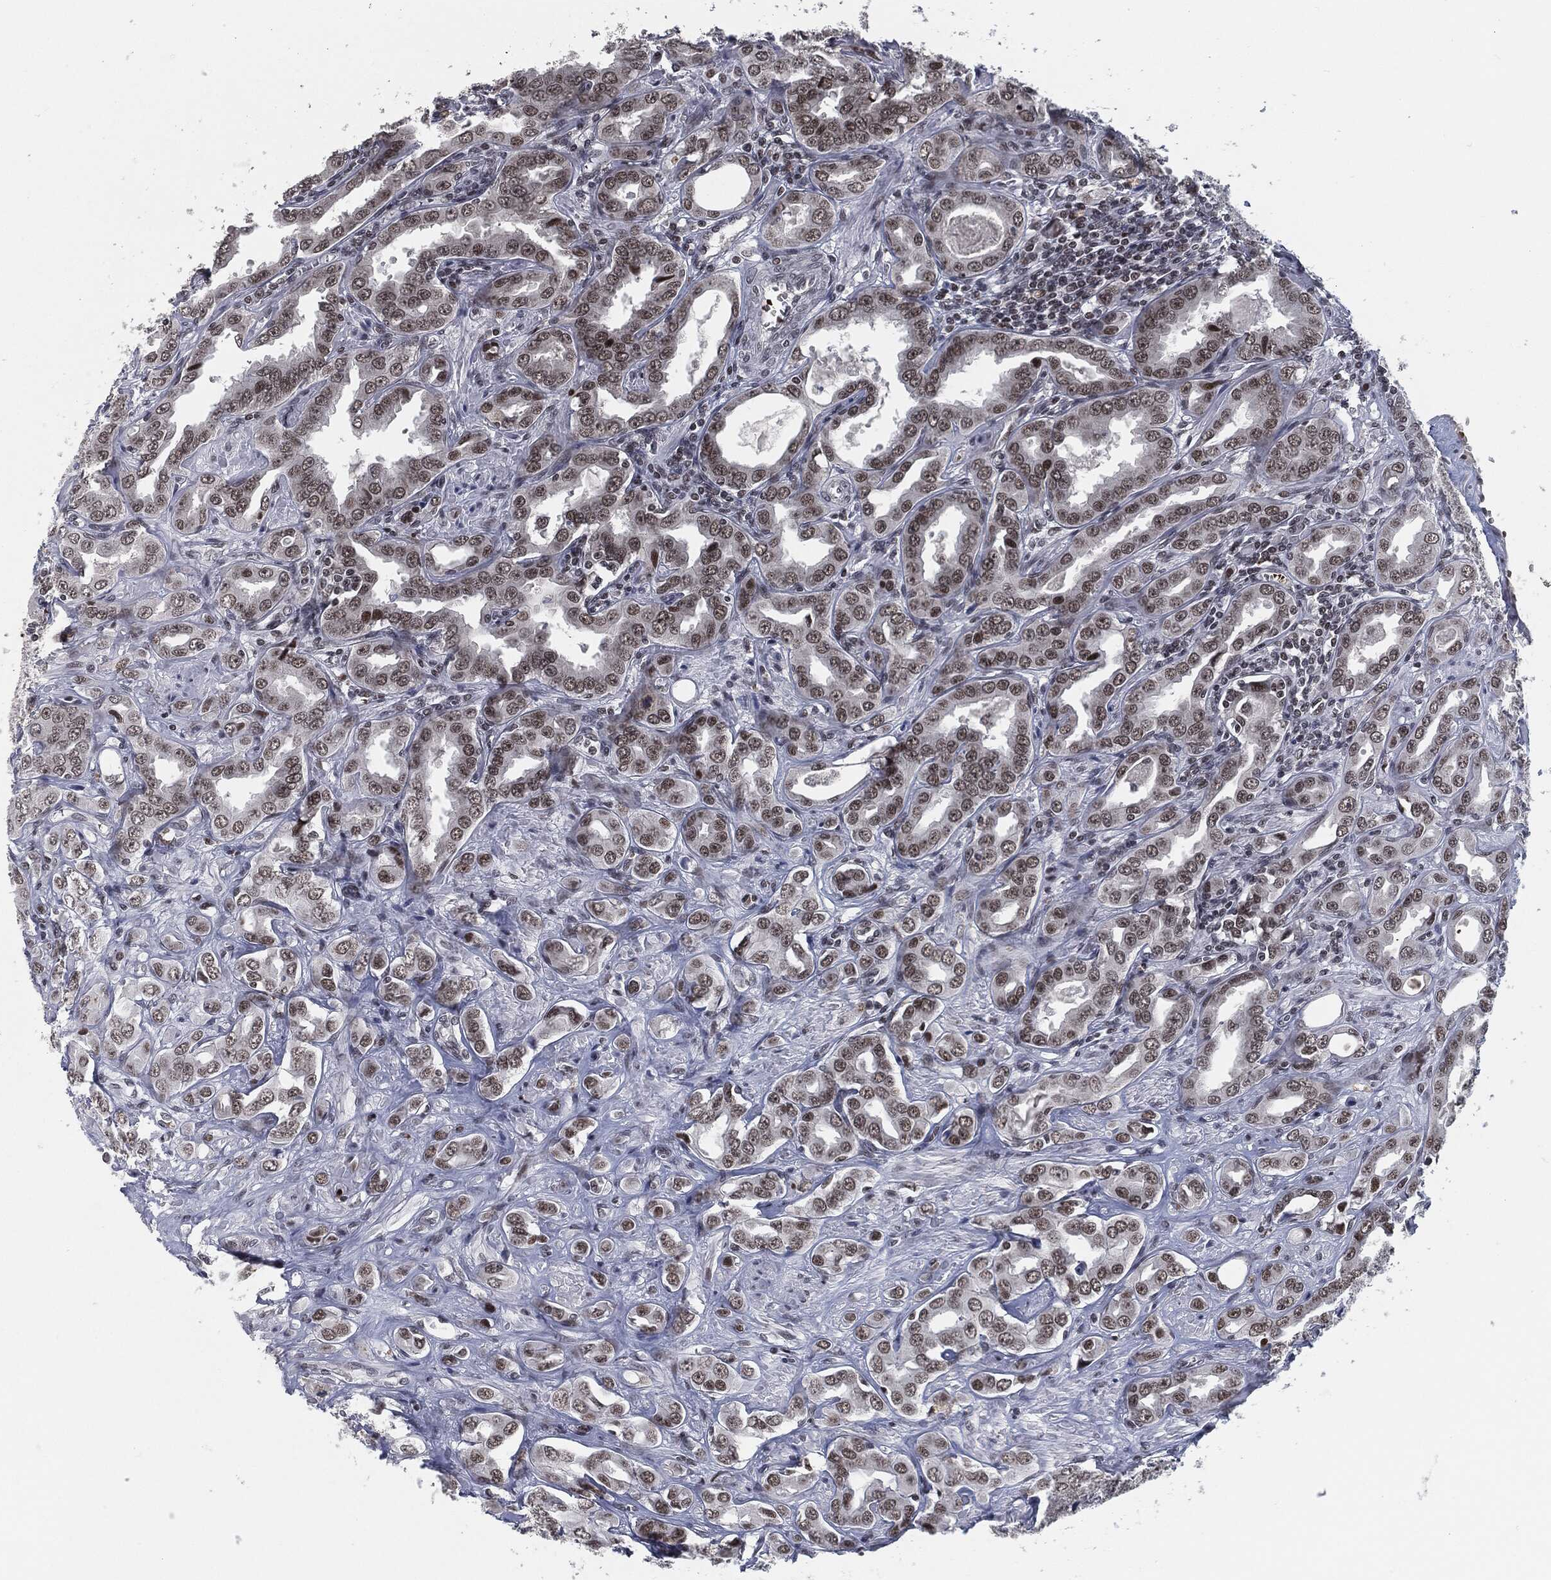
{"staining": {"intensity": "weak", "quantity": "25%-75%", "location": "nuclear"}, "tissue": "prostate cancer", "cell_type": "Tumor cells", "image_type": "cancer", "snomed": [{"axis": "morphology", "description": "Adenocarcinoma, NOS"}, {"axis": "topography", "description": "Prostate and seminal vesicle, NOS"}, {"axis": "topography", "description": "Prostate"}], "caption": "A histopathology image showing weak nuclear expression in approximately 25%-75% of tumor cells in prostate cancer (adenocarcinoma), as visualized by brown immunohistochemical staining.", "gene": "ANXA1", "patient": {"sex": "male", "age": 69}}